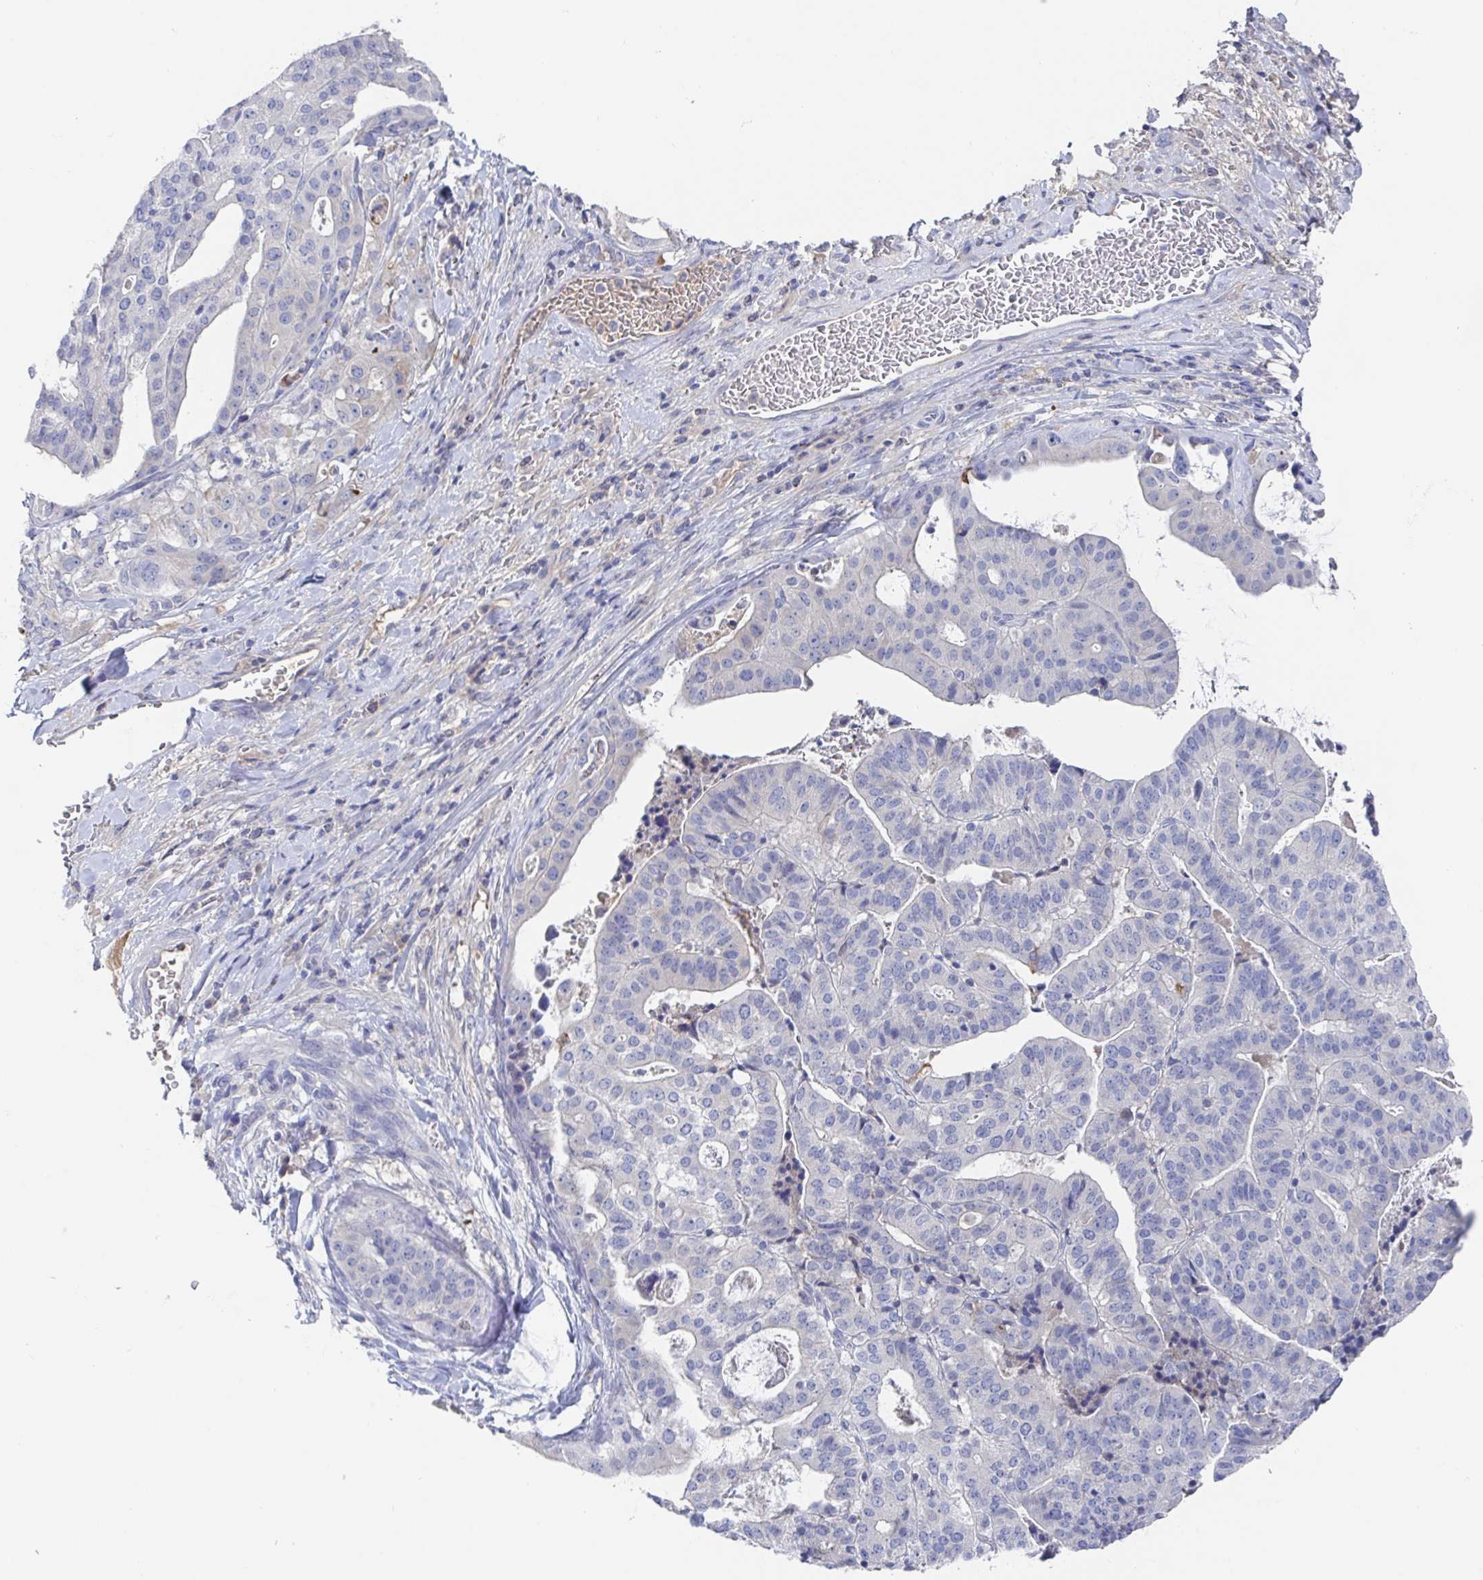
{"staining": {"intensity": "negative", "quantity": "none", "location": "none"}, "tissue": "stomach cancer", "cell_type": "Tumor cells", "image_type": "cancer", "snomed": [{"axis": "morphology", "description": "Adenocarcinoma, NOS"}, {"axis": "topography", "description": "Stomach"}], "caption": "Tumor cells show no significant expression in stomach cancer (adenocarcinoma).", "gene": "GPR148", "patient": {"sex": "male", "age": 48}}